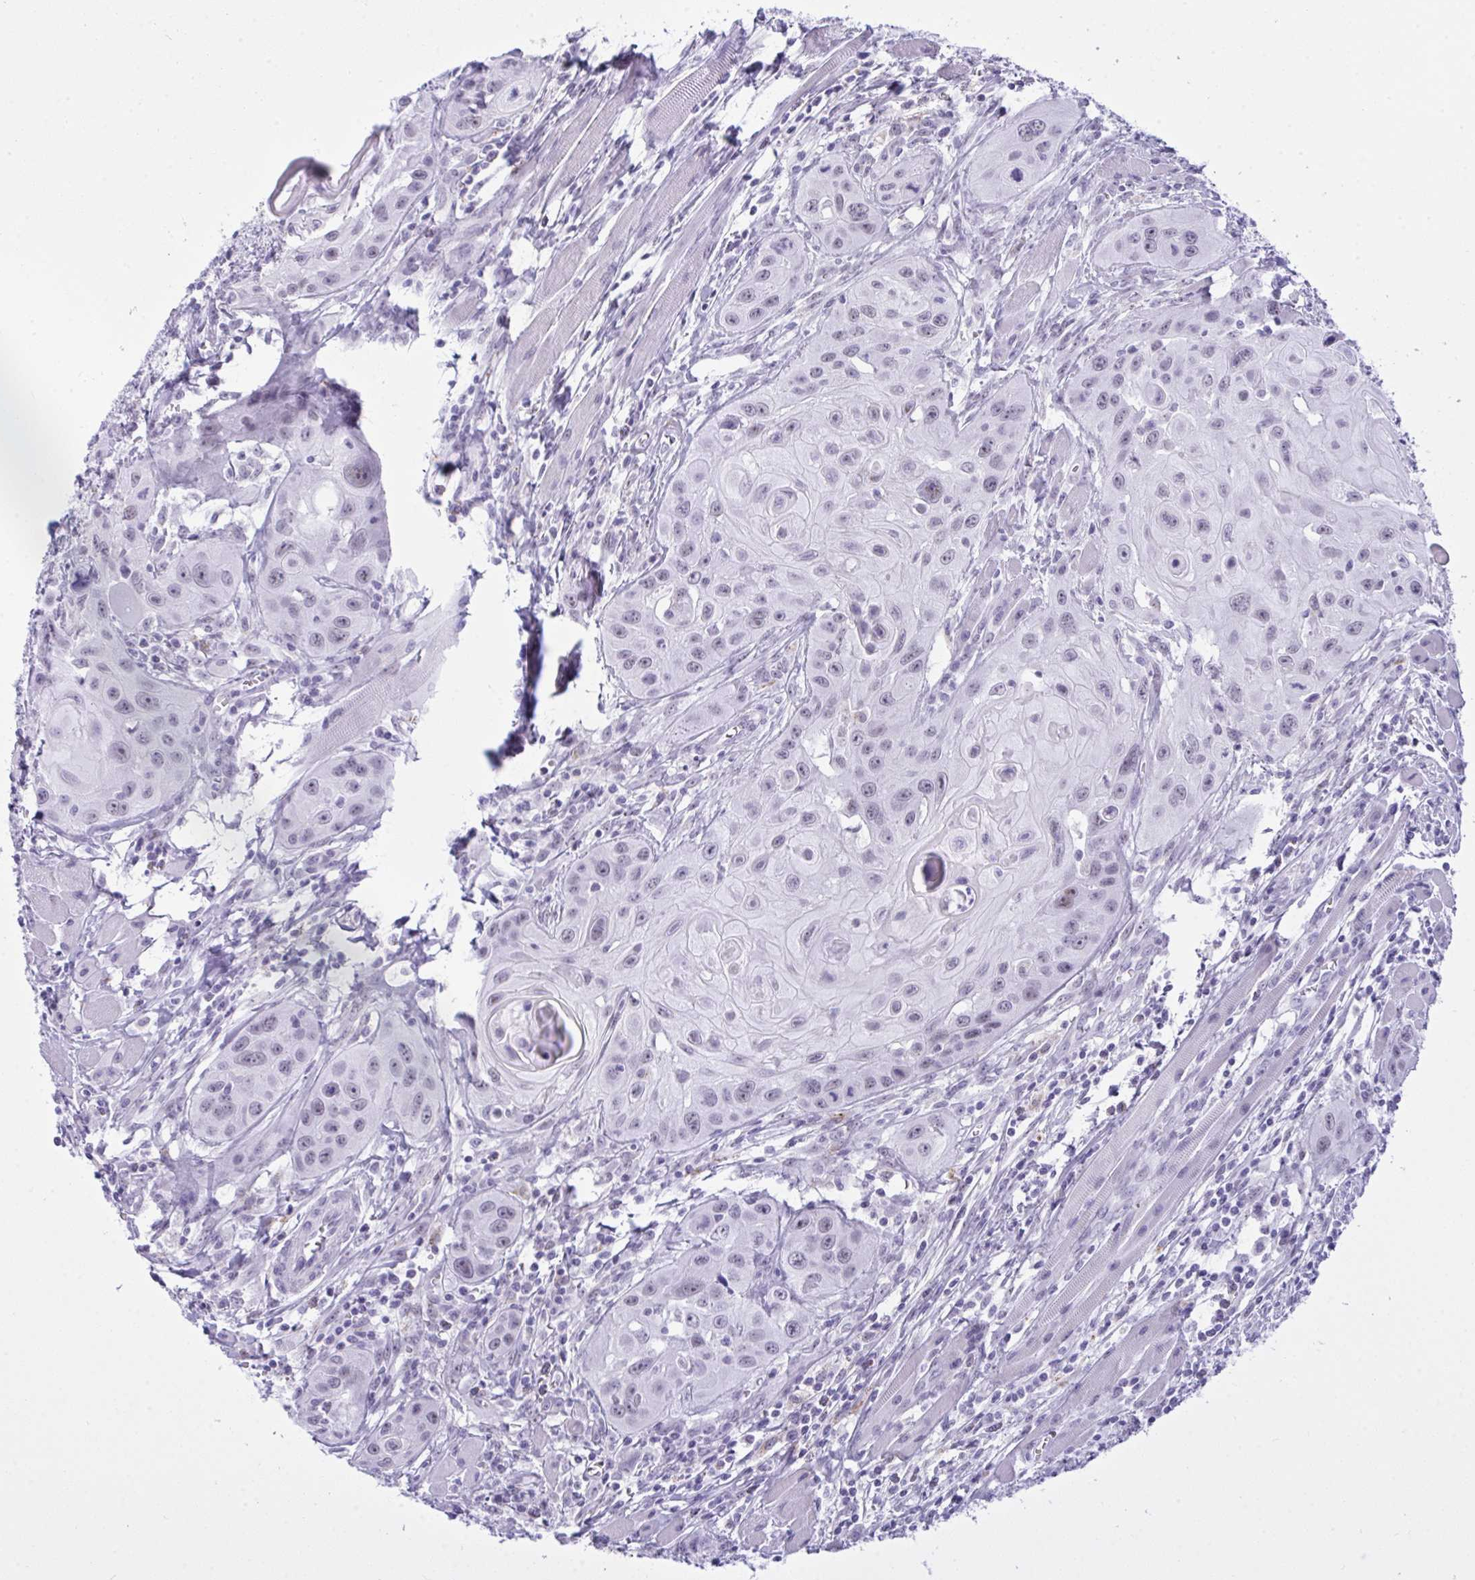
{"staining": {"intensity": "weak", "quantity": "<25%", "location": "nuclear"}, "tissue": "head and neck cancer", "cell_type": "Tumor cells", "image_type": "cancer", "snomed": [{"axis": "morphology", "description": "Squamous cell carcinoma, NOS"}, {"axis": "topography", "description": "Oral tissue"}, {"axis": "topography", "description": "Head-Neck"}], "caption": "Immunohistochemical staining of human squamous cell carcinoma (head and neck) shows no significant staining in tumor cells. (DAB (3,3'-diaminobenzidine) IHC, high magnification).", "gene": "ELN", "patient": {"sex": "male", "age": 58}}